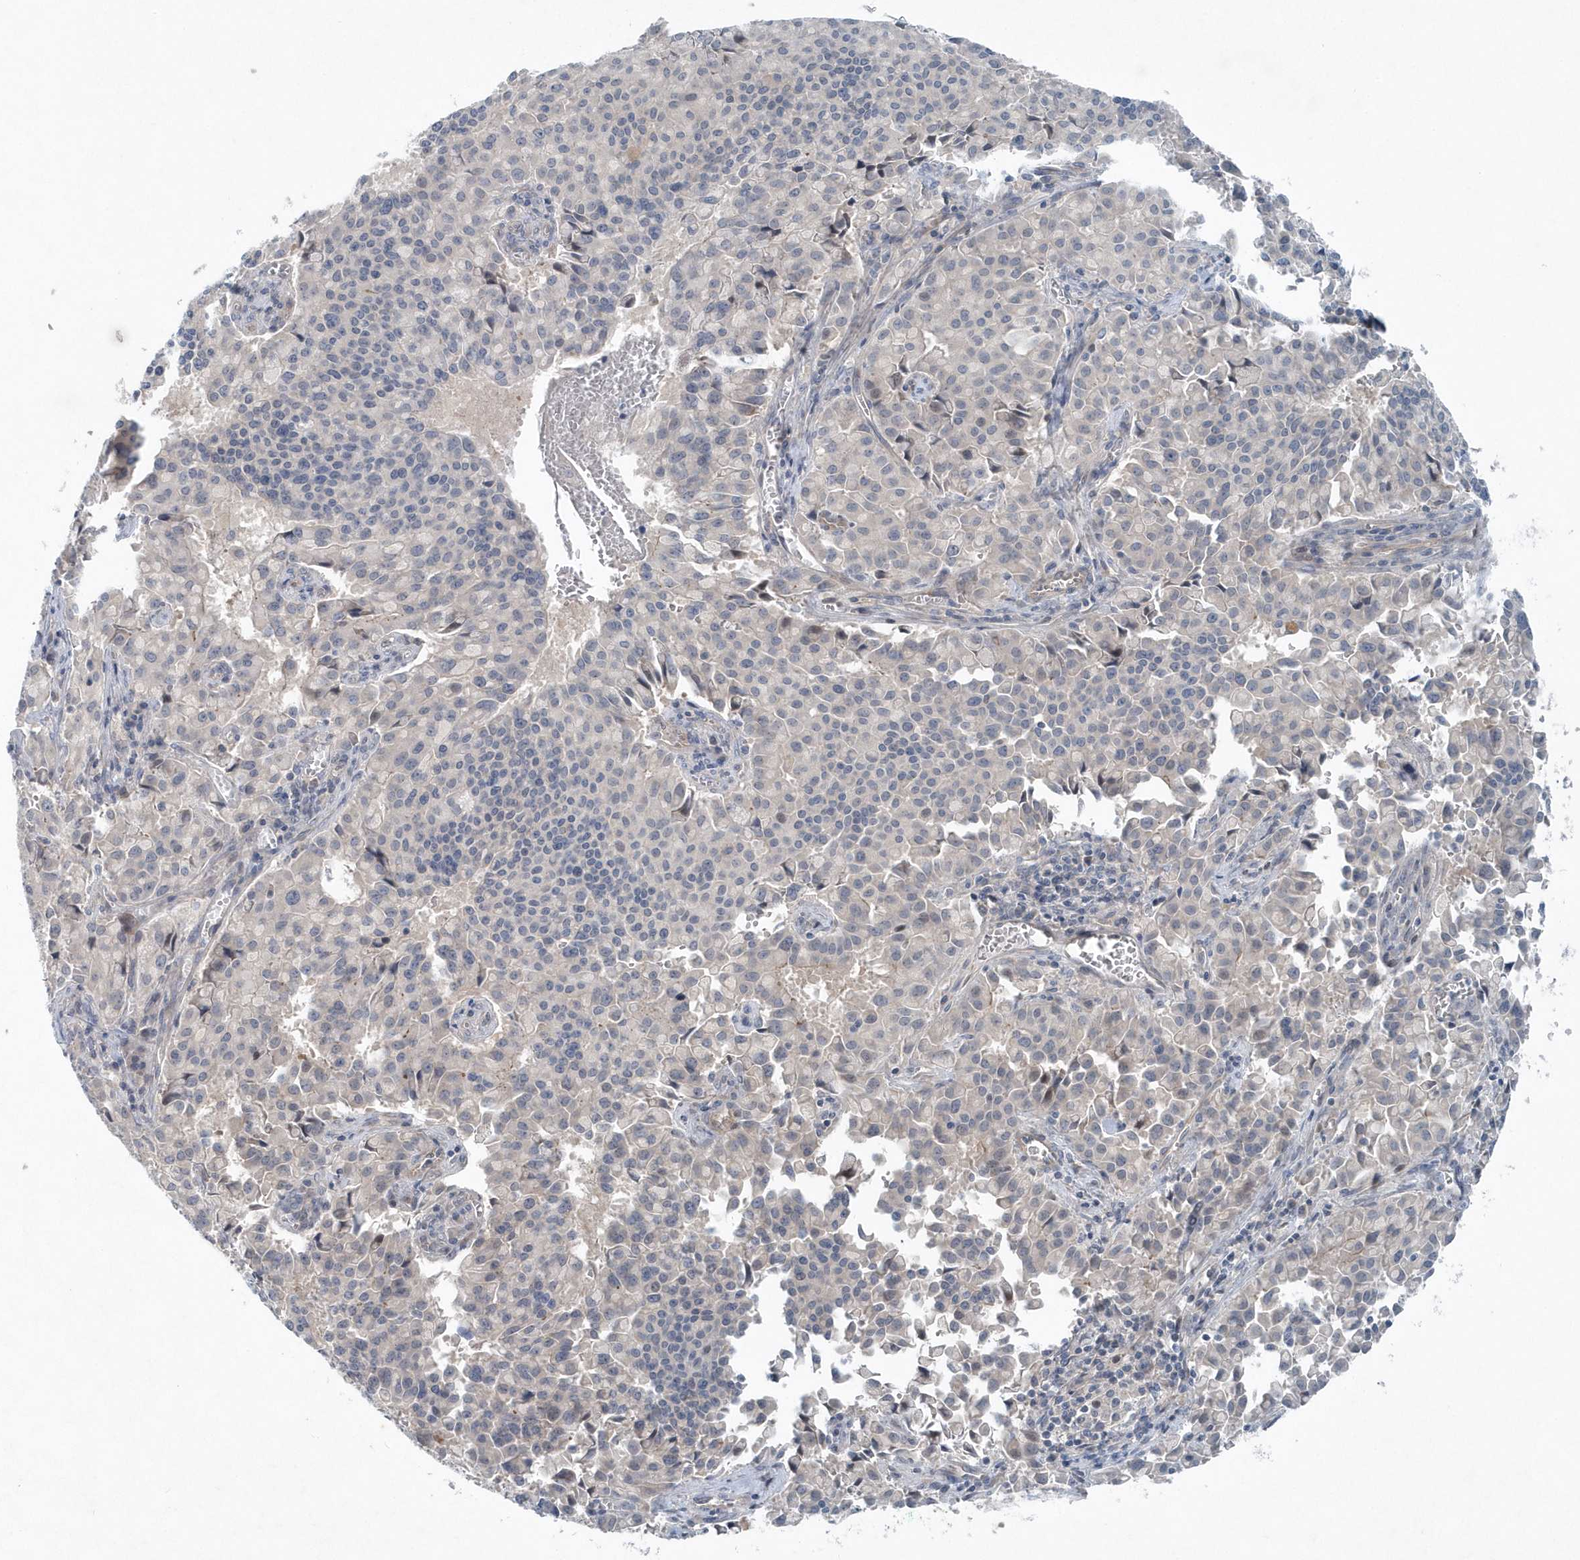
{"staining": {"intensity": "negative", "quantity": "none", "location": "none"}, "tissue": "pancreatic cancer", "cell_type": "Tumor cells", "image_type": "cancer", "snomed": [{"axis": "morphology", "description": "Adenocarcinoma, NOS"}, {"axis": "topography", "description": "Pancreas"}], "caption": "High power microscopy histopathology image of an IHC image of pancreatic adenocarcinoma, revealing no significant positivity in tumor cells.", "gene": "MCC", "patient": {"sex": "male", "age": 65}}